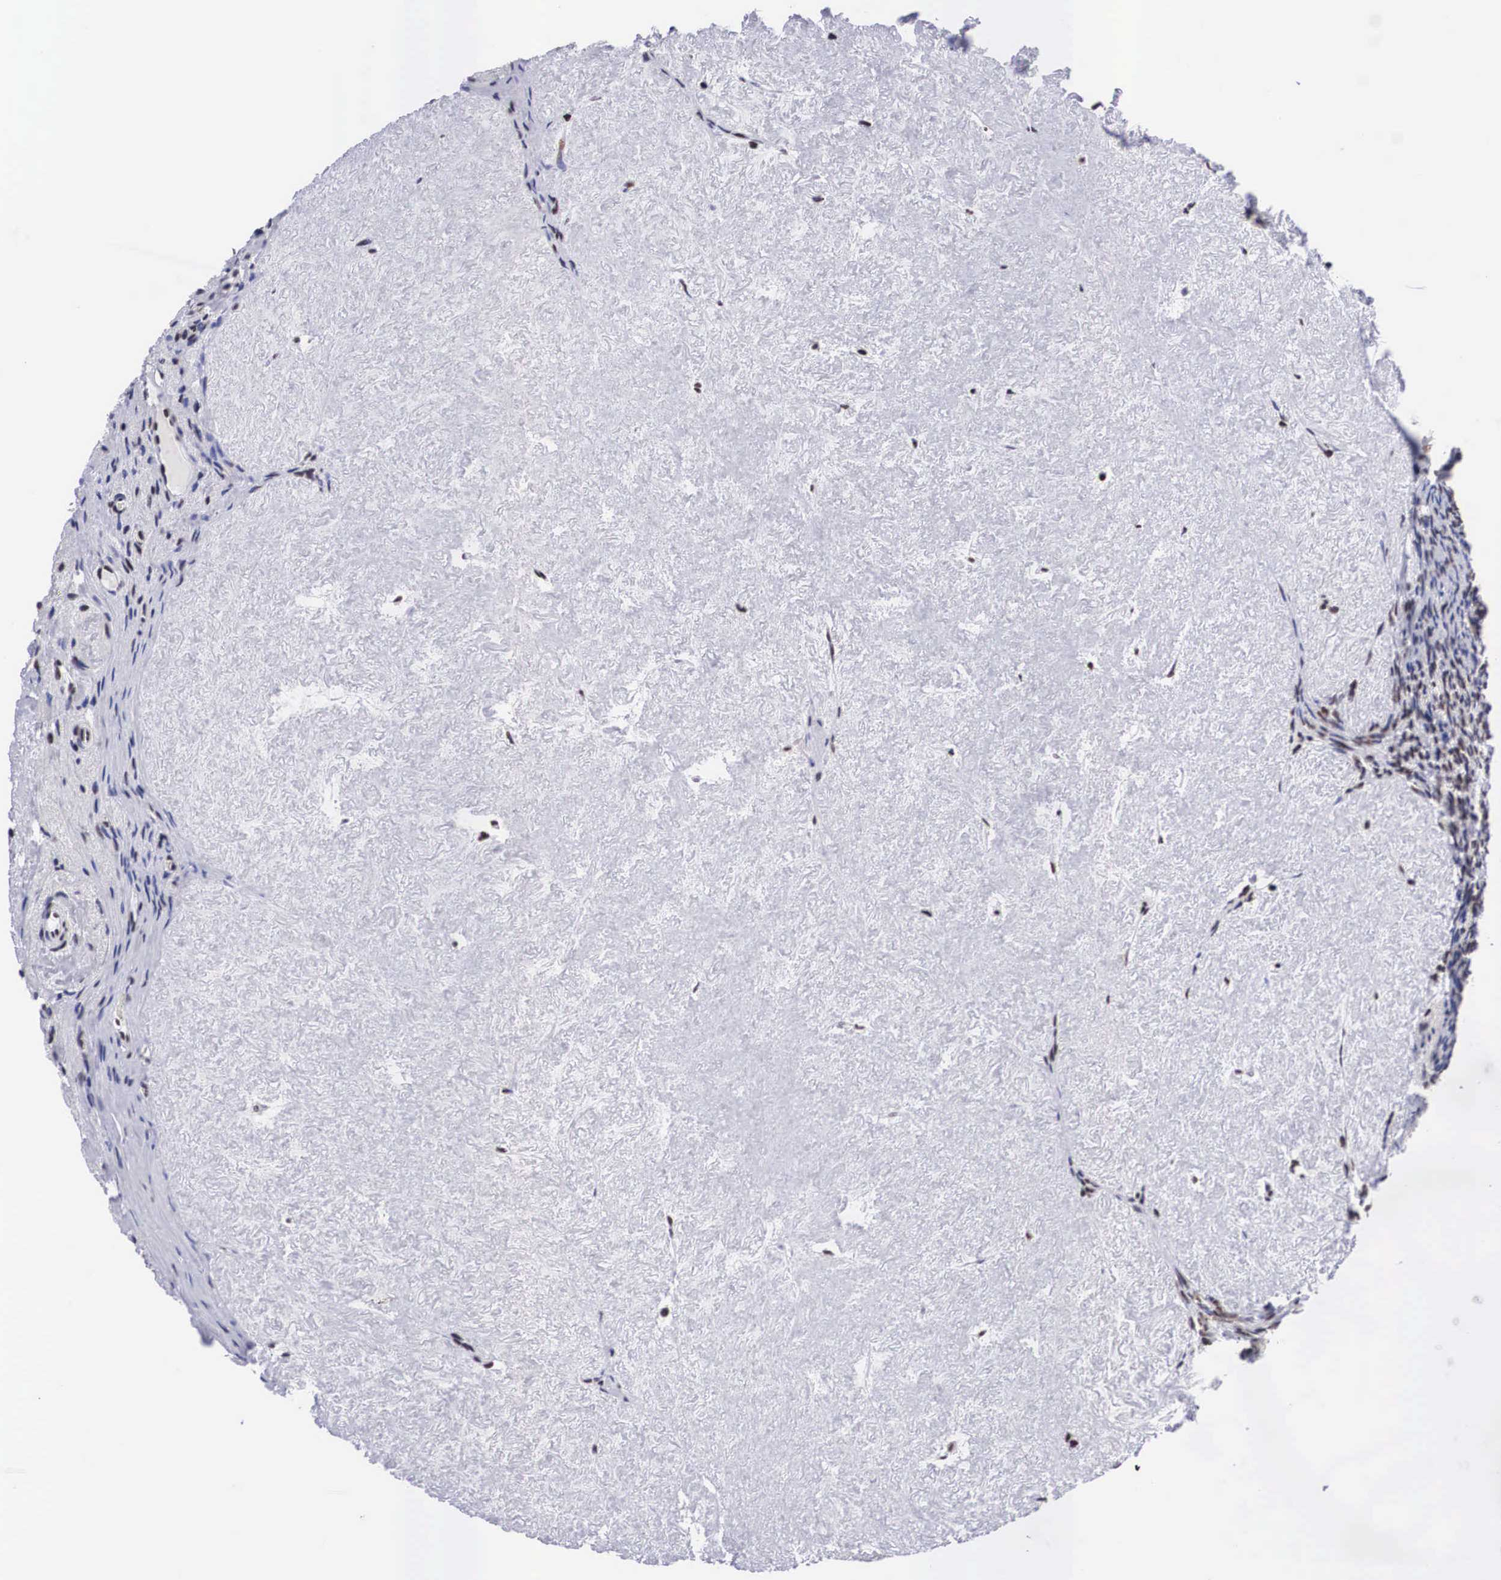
{"staining": {"intensity": "moderate", "quantity": ">75%", "location": "nuclear"}, "tissue": "ovary", "cell_type": "Ovarian stroma cells", "image_type": "normal", "snomed": [{"axis": "morphology", "description": "Normal tissue, NOS"}, {"axis": "topography", "description": "Ovary"}], "caption": "High-magnification brightfield microscopy of normal ovary stained with DAB (3,3'-diaminobenzidine) (brown) and counterstained with hematoxylin (blue). ovarian stroma cells exhibit moderate nuclear positivity is identified in approximately>75% of cells.", "gene": "SF3A1", "patient": {"sex": "female", "age": 53}}